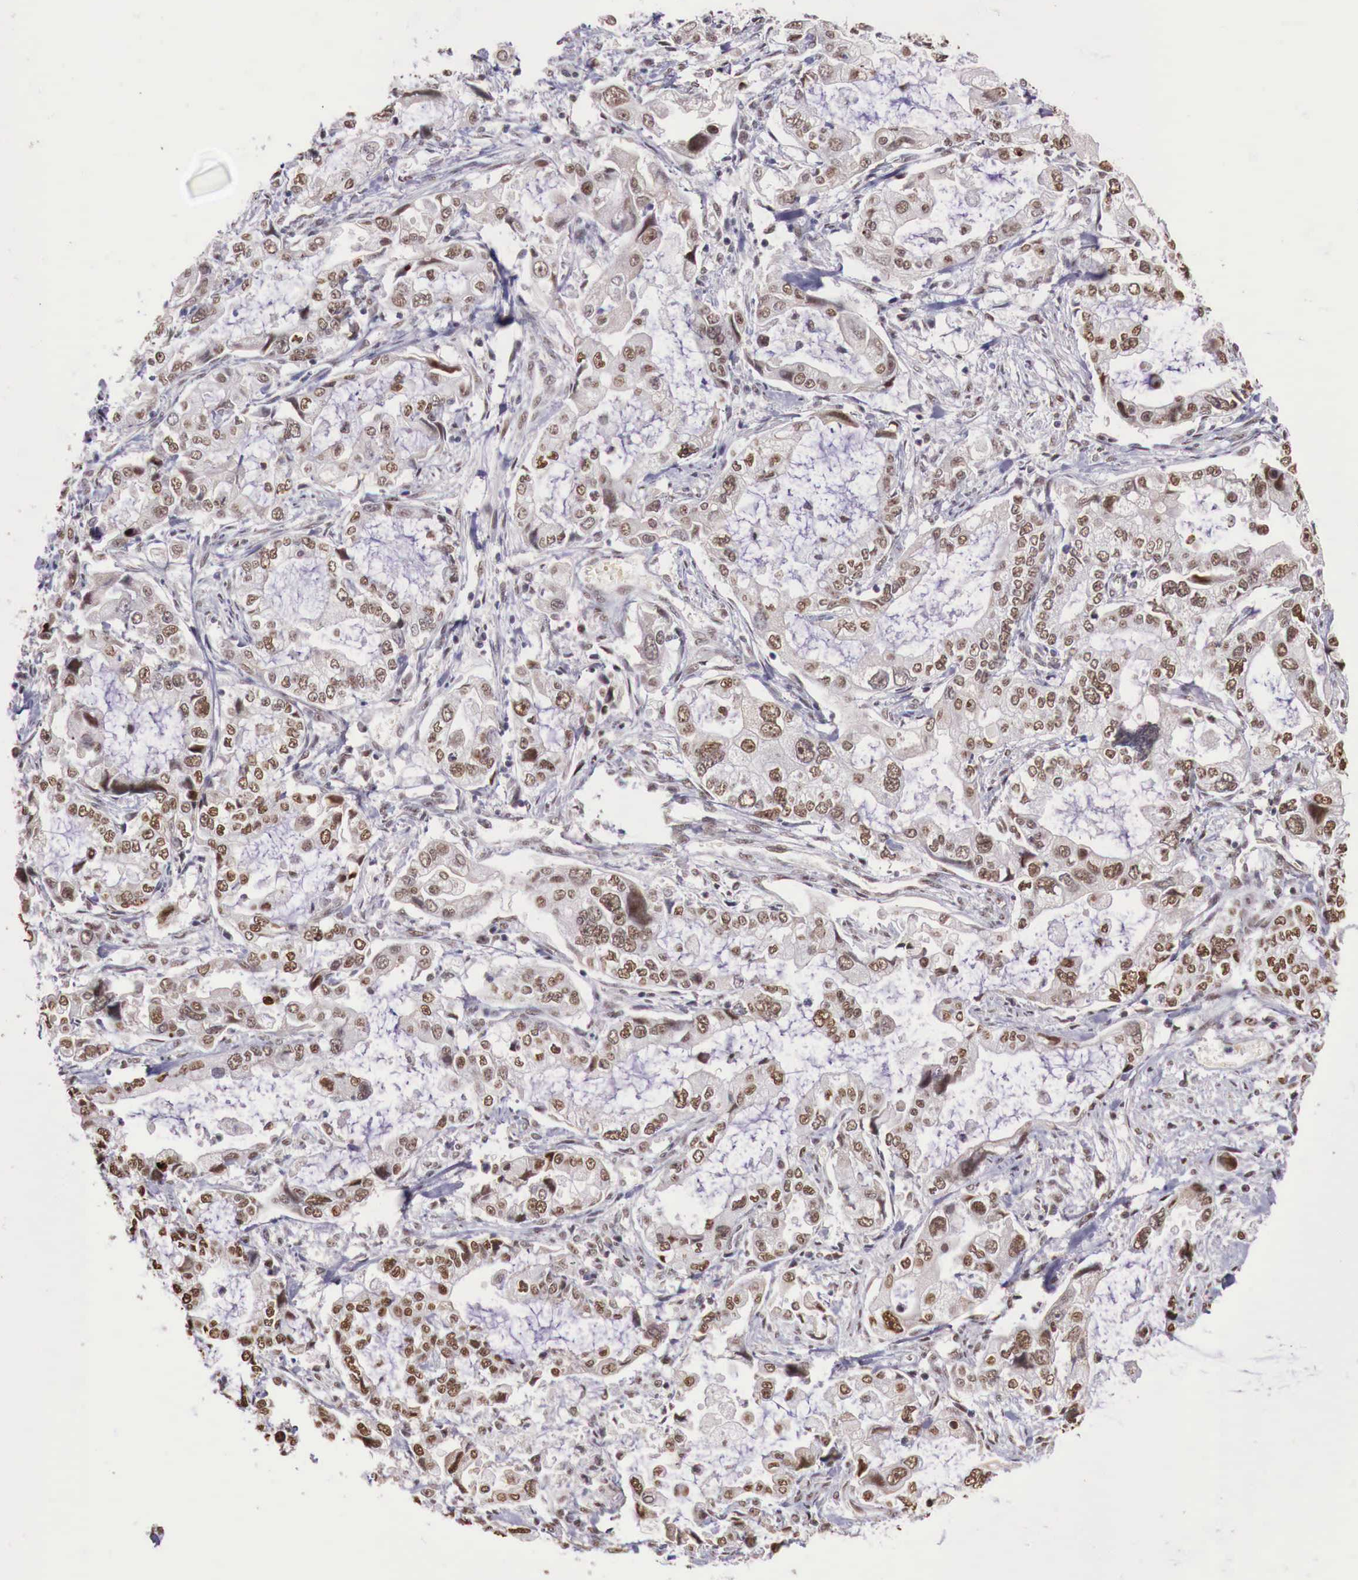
{"staining": {"intensity": "strong", "quantity": ">75%", "location": "nuclear"}, "tissue": "stomach cancer", "cell_type": "Tumor cells", "image_type": "cancer", "snomed": [{"axis": "morphology", "description": "Adenocarcinoma, NOS"}, {"axis": "topography", "description": "Pancreas"}, {"axis": "topography", "description": "Stomach, upper"}], "caption": "Immunohistochemical staining of human stomach adenocarcinoma displays high levels of strong nuclear protein positivity in about >75% of tumor cells.", "gene": "FOXP2", "patient": {"sex": "male", "age": 77}}